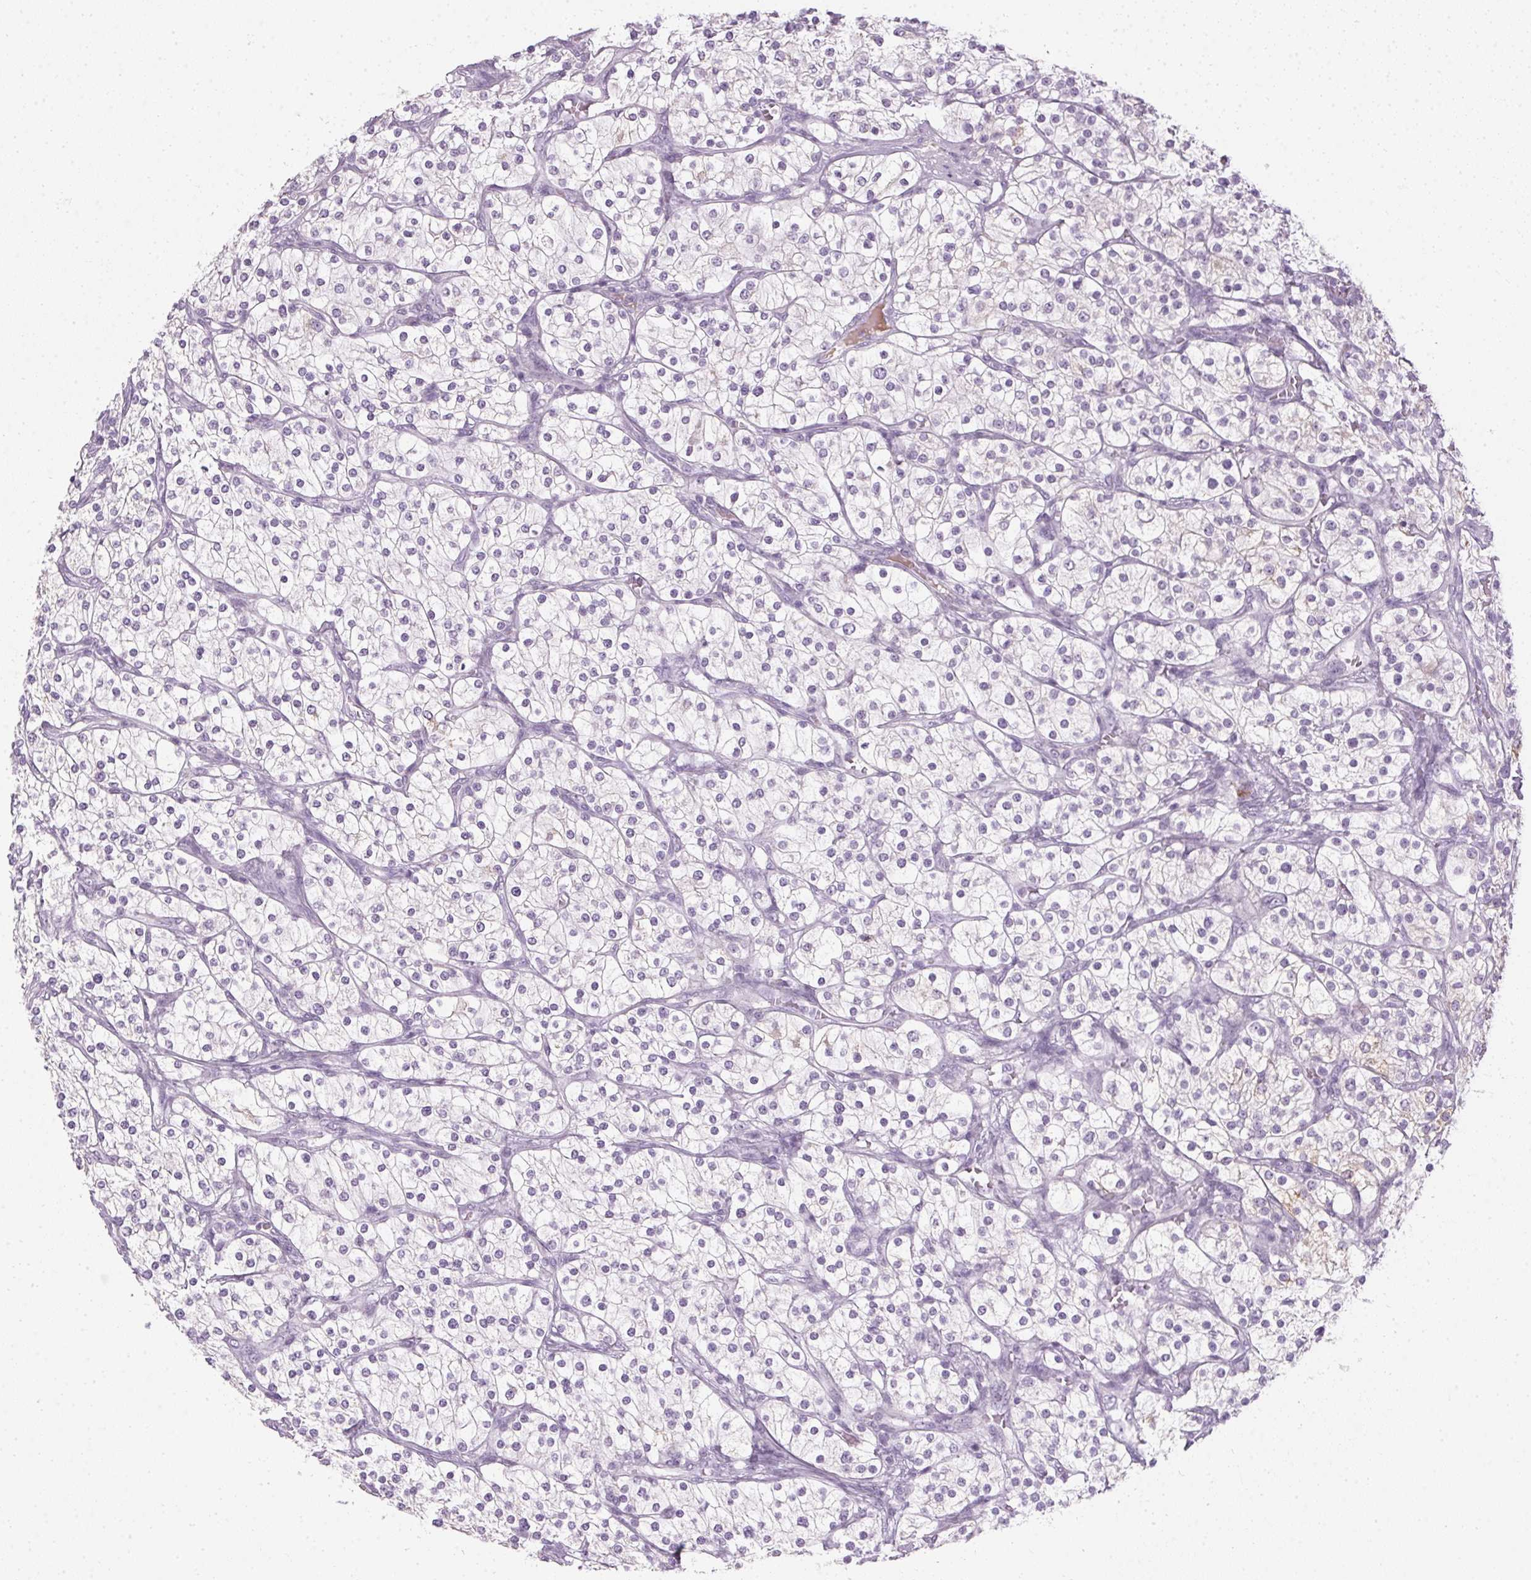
{"staining": {"intensity": "negative", "quantity": "none", "location": "none"}, "tissue": "renal cancer", "cell_type": "Tumor cells", "image_type": "cancer", "snomed": [{"axis": "morphology", "description": "Adenocarcinoma, NOS"}, {"axis": "topography", "description": "Kidney"}], "caption": "Human renal cancer (adenocarcinoma) stained for a protein using immunohistochemistry exhibits no positivity in tumor cells.", "gene": "TMEM72", "patient": {"sex": "male", "age": 80}}